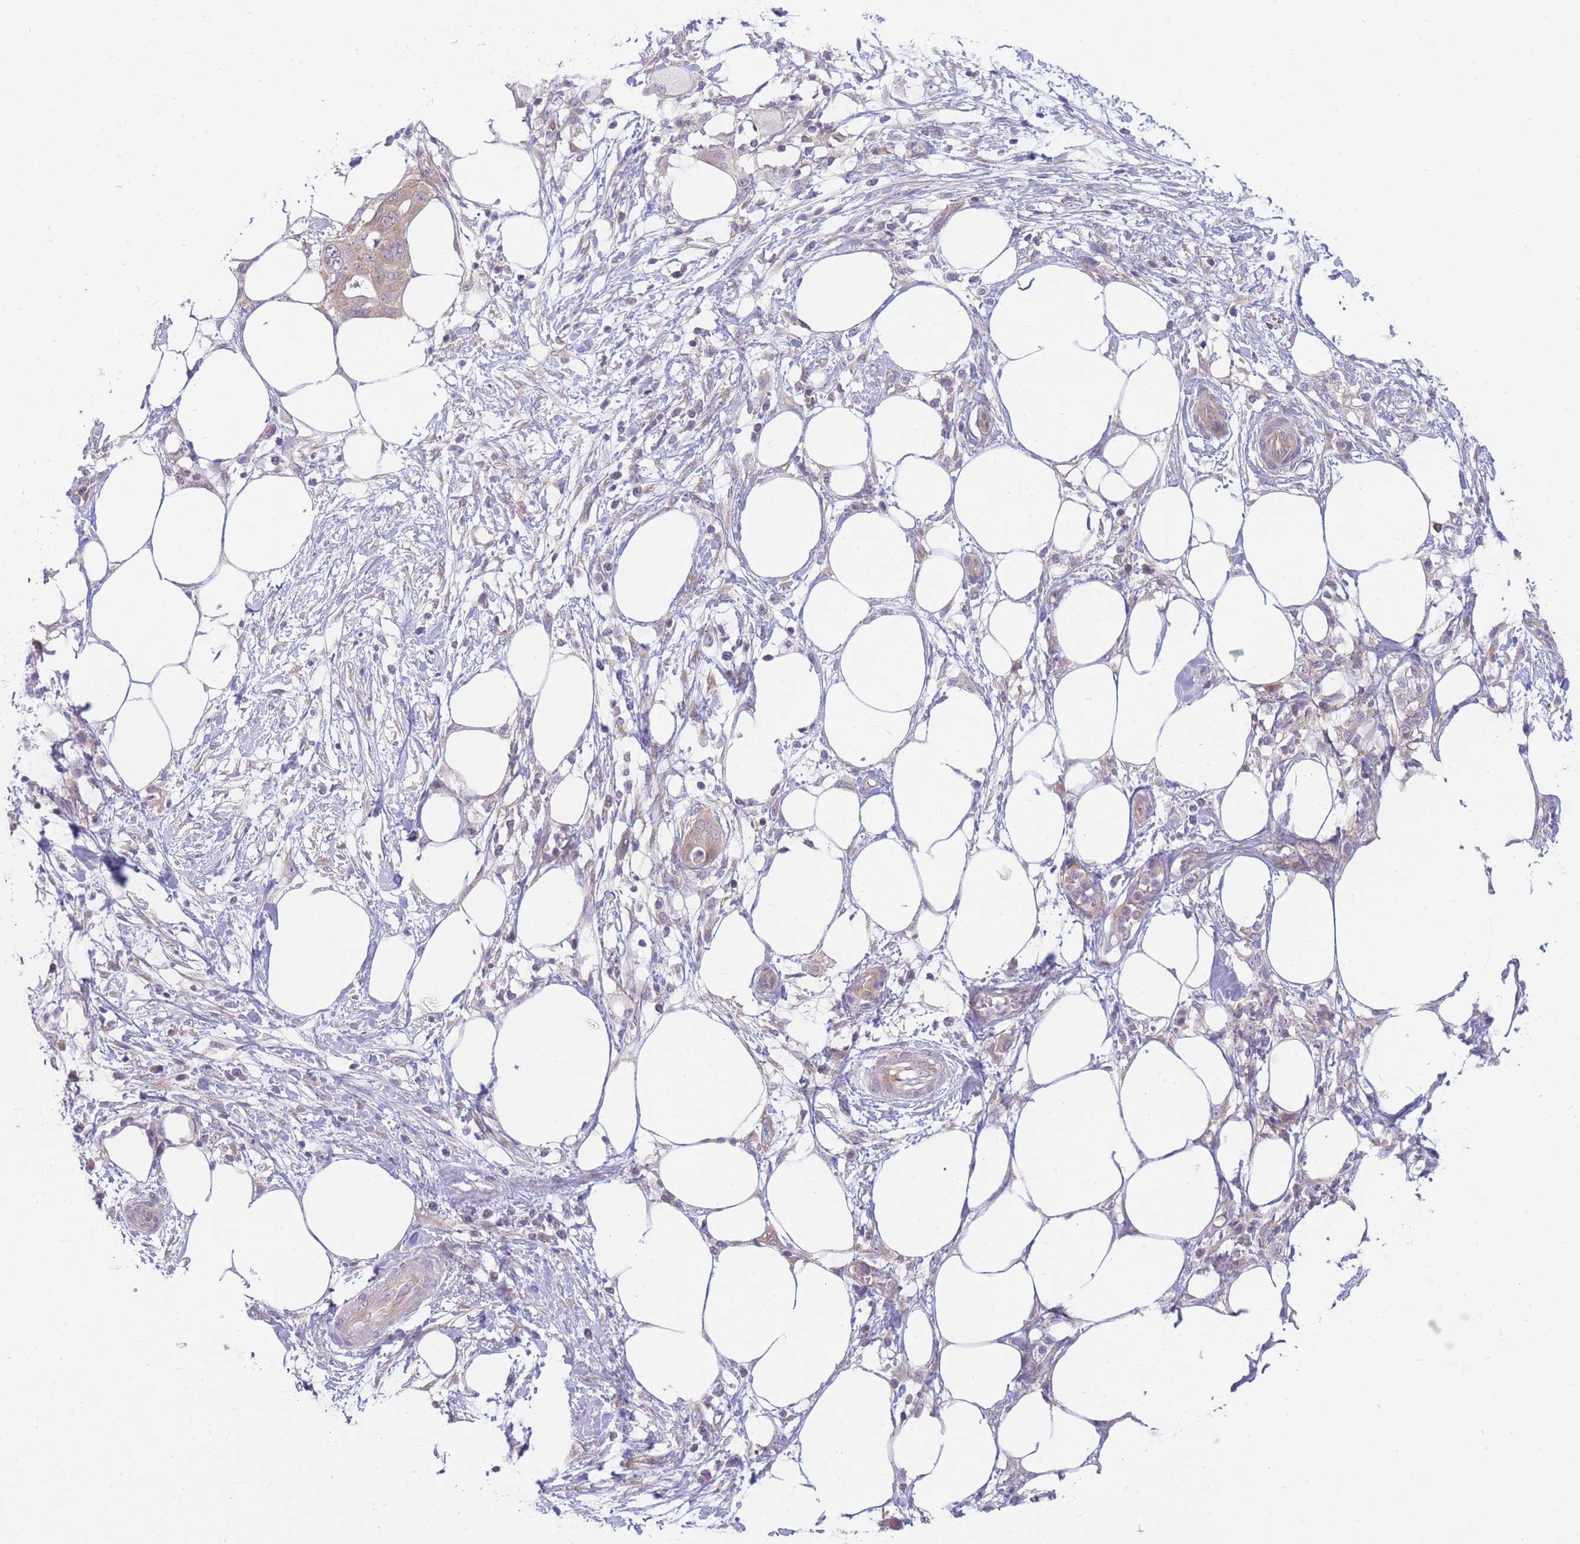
{"staining": {"intensity": "weak", "quantity": "25%-75%", "location": "cytoplasmic/membranous"}, "tissue": "pancreatic cancer", "cell_type": "Tumor cells", "image_type": "cancer", "snomed": [{"axis": "morphology", "description": "Adenocarcinoma, NOS"}, {"axis": "topography", "description": "Pancreas"}], "caption": "Immunohistochemical staining of pancreatic cancer exhibits low levels of weak cytoplasmic/membranous staining in approximately 25%-75% of tumor cells.", "gene": "PFDN6", "patient": {"sex": "male", "age": 68}}